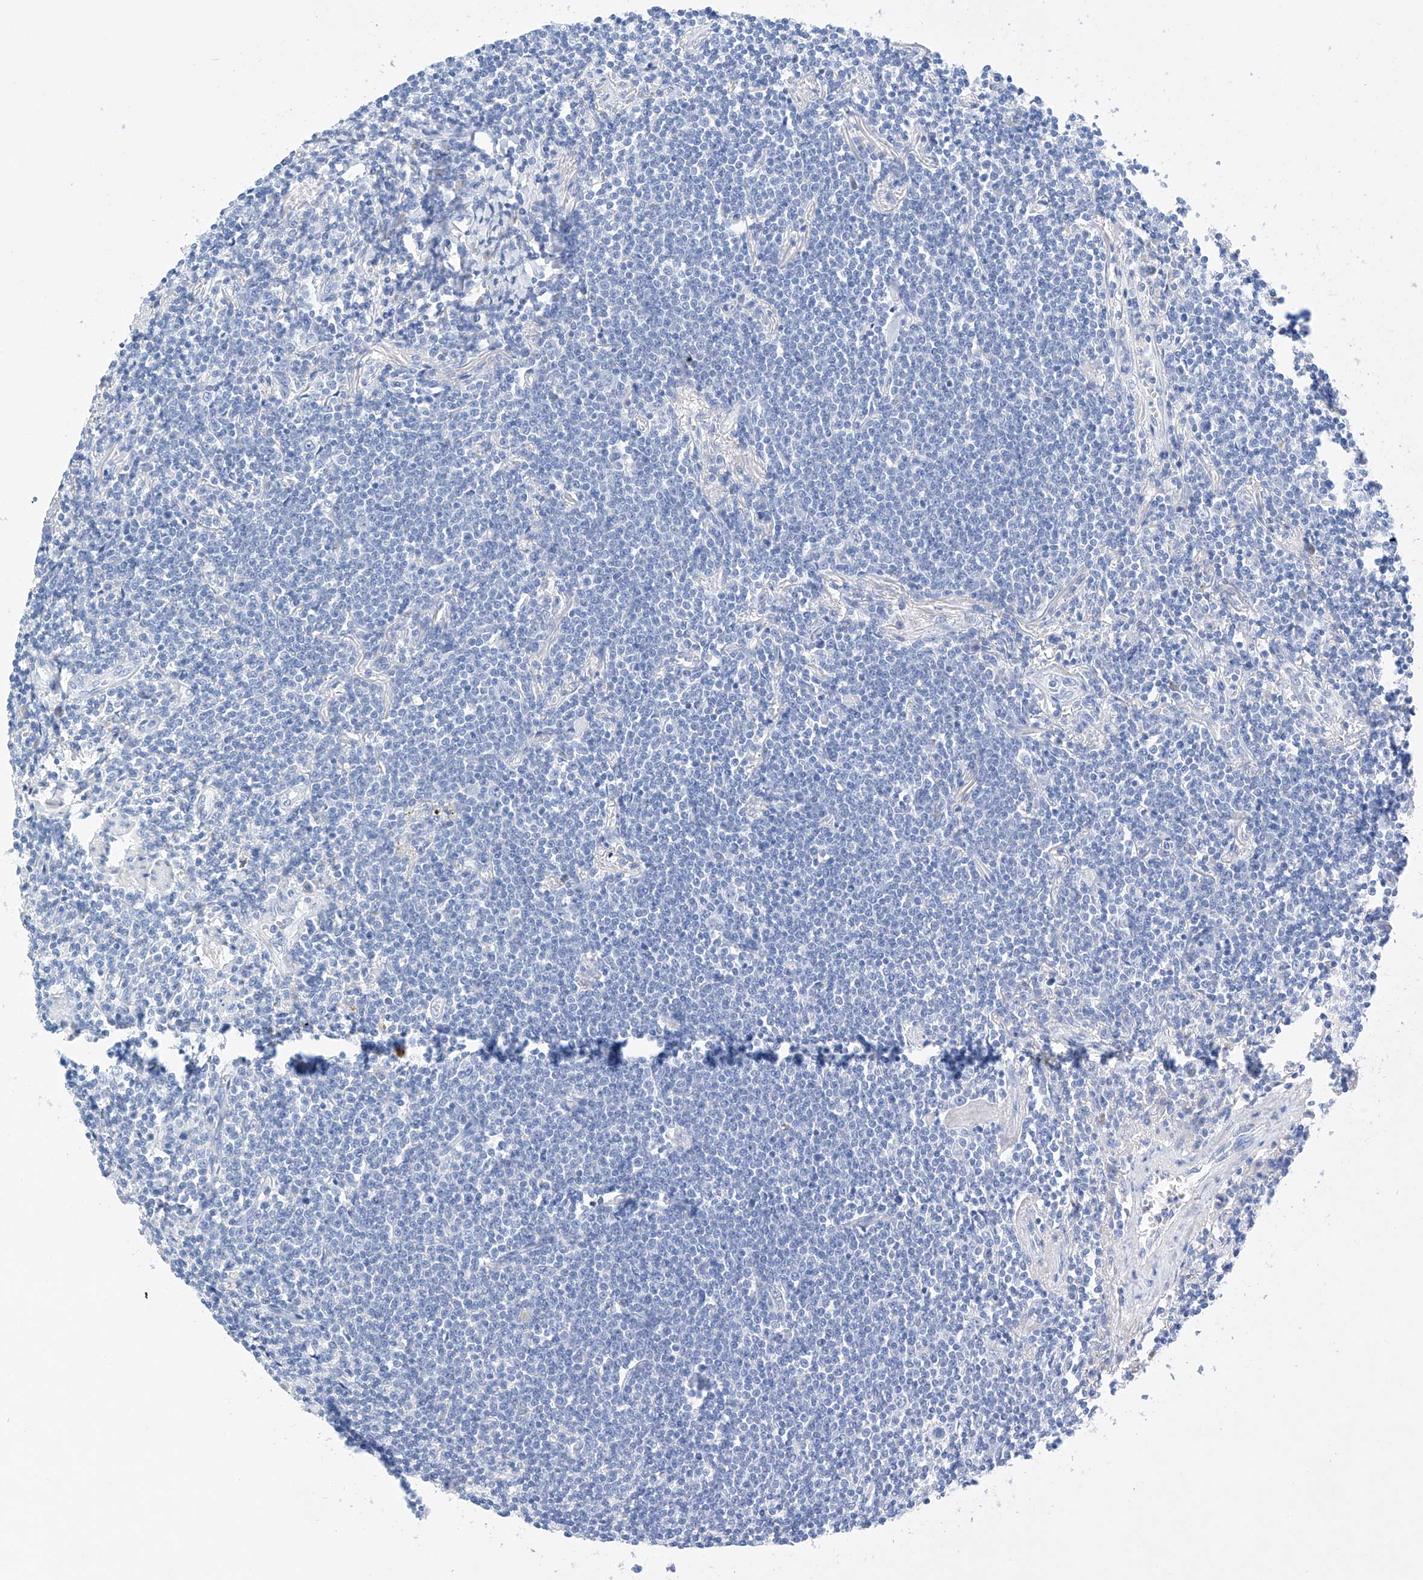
{"staining": {"intensity": "negative", "quantity": "none", "location": "none"}, "tissue": "lymphoma", "cell_type": "Tumor cells", "image_type": "cancer", "snomed": [{"axis": "morphology", "description": "Malignant lymphoma, non-Hodgkin's type, Low grade"}, {"axis": "topography", "description": "Lung"}], "caption": "An image of human lymphoma is negative for staining in tumor cells. (Immunohistochemistry, brightfield microscopy, high magnification).", "gene": "LURAP1", "patient": {"sex": "female", "age": 71}}